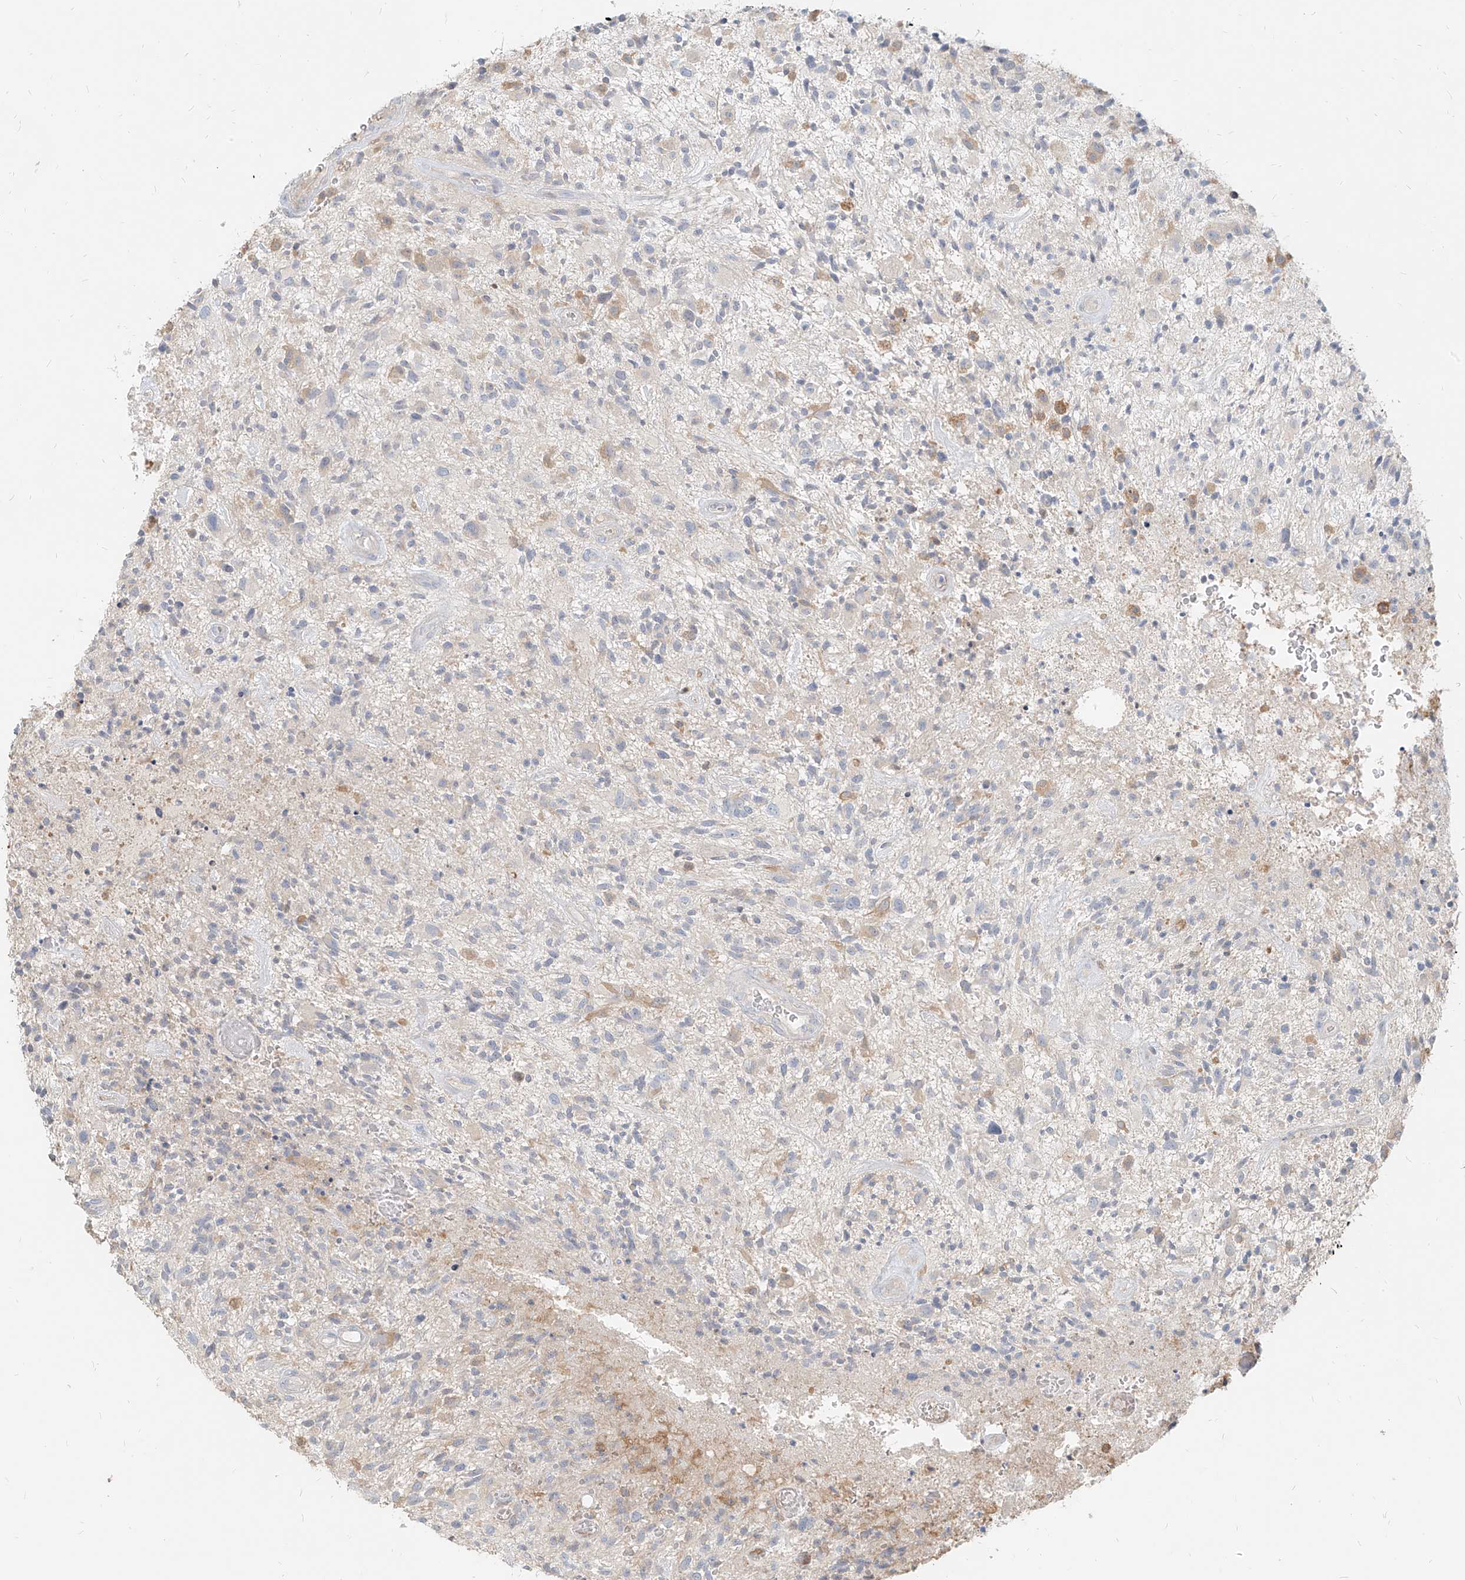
{"staining": {"intensity": "moderate", "quantity": "<25%", "location": "cytoplasmic/membranous"}, "tissue": "glioma", "cell_type": "Tumor cells", "image_type": "cancer", "snomed": [{"axis": "morphology", "description": "Glioma, malignant, High grade"}, {"axis": "topography", "description": "Brain"}], "caption": "The micrograph exhibits immunohistochemical staining of glioma. There is moderate cytoplasmic/membranous staining is appreciated in approximately <25% of tumor cells. (DAB (3,3'-diaminobenzidine) = brown stain, brightfield microscopy at high magnification).", "gene": "PGD", "patient": {"sex": "male", "age": 47}}